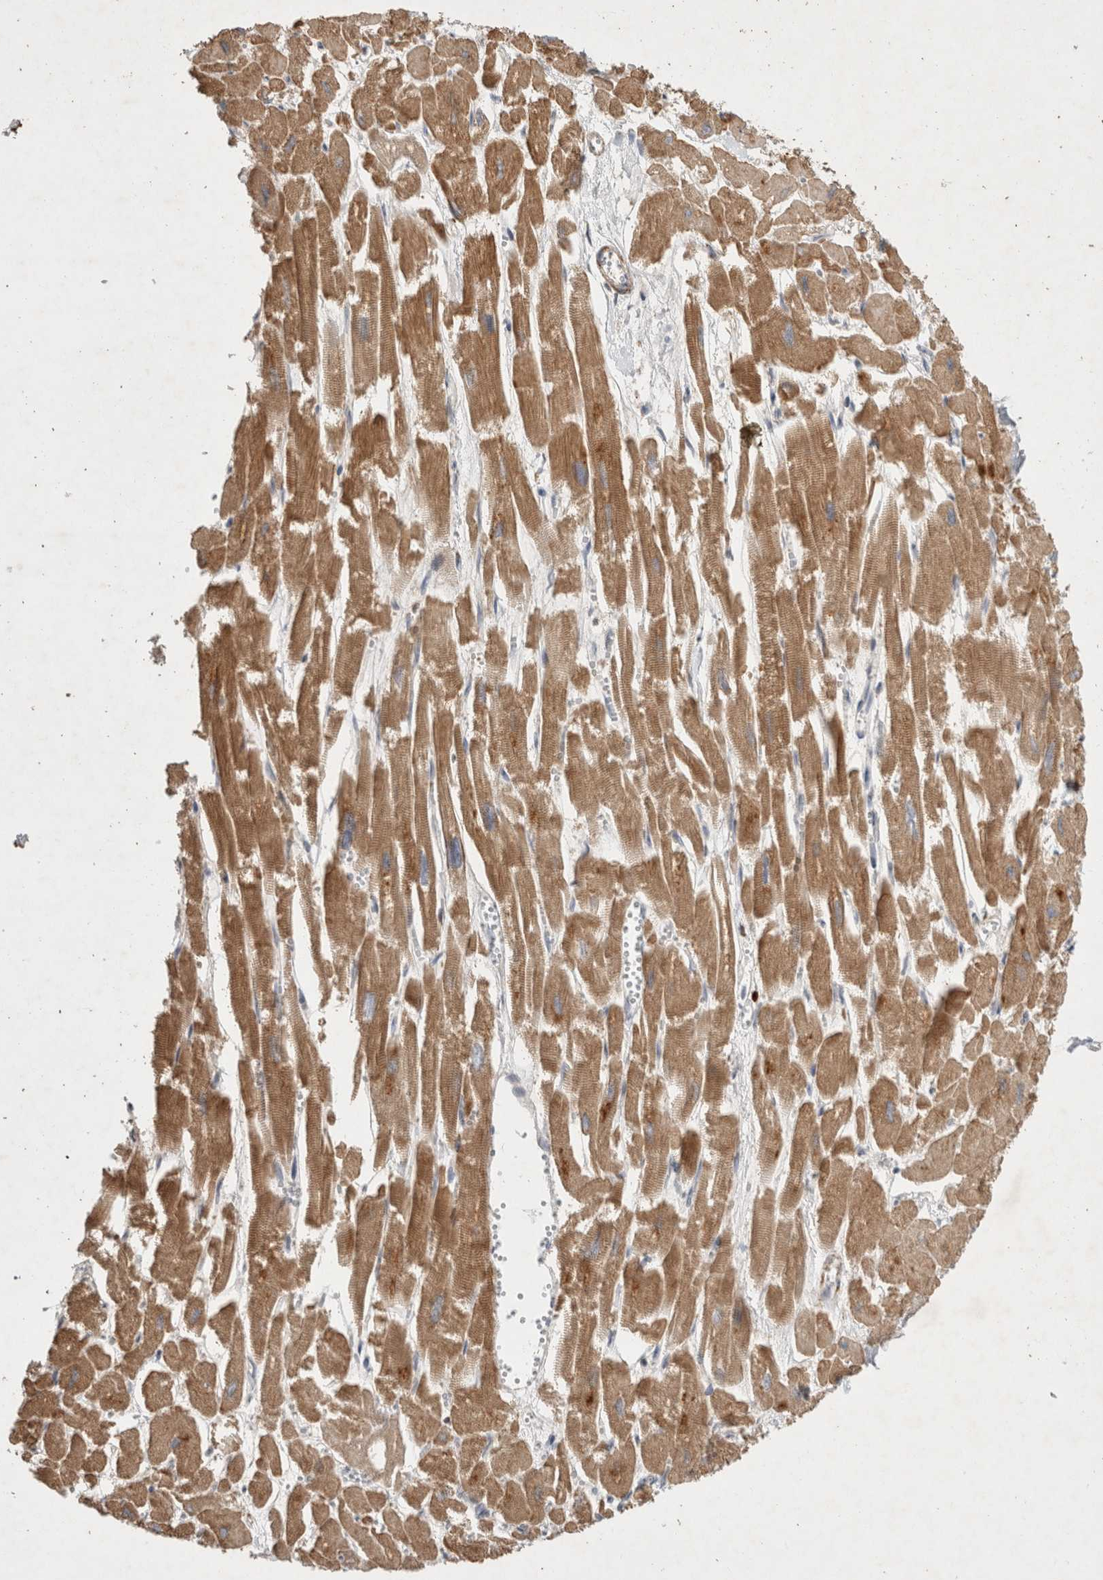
{"staining": {"intensity": "moderate", "quantity": ">75%", "location": "cytoplasmic/membranous"}, "tissue": "heart muscle", "cell_type": "Cardiomyocytes", "image_type": "normal", "snomed": [{"axis": "morphology", "description": "Normal tissue, NOS"}, {"axis": "topography", "description": "Heart"}], "caption": "The image exhibits a brown stain indicating the presence of a protein in the cytoplasmic/membranous of cardiomyocytes in heart muscle. (DAB (3,3'-diaminobenzidine) = brown stain, brightfield microscopy at high magnification).", "gene": "SERAC1", "patient": {"sex": "male", "age": 54}}